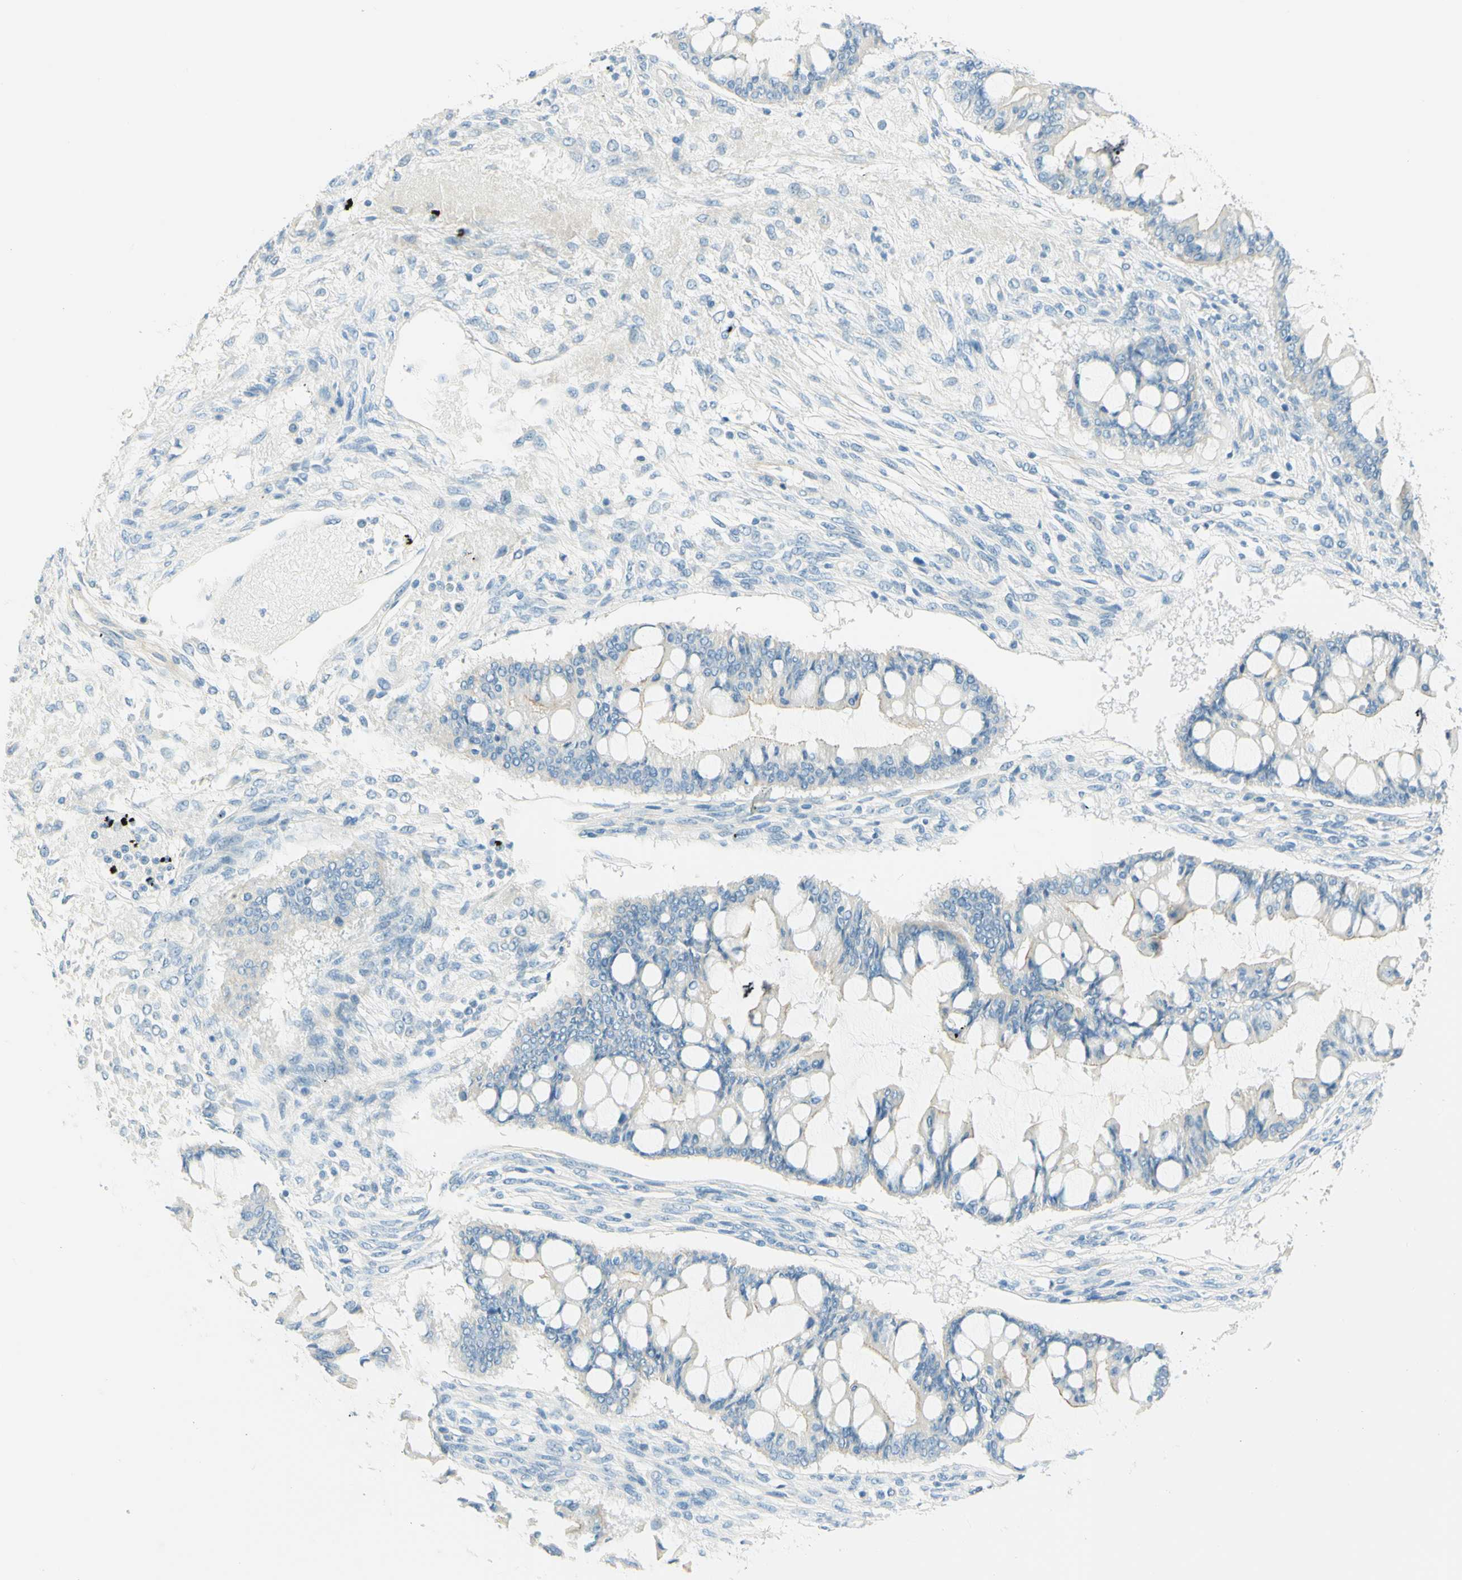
{"staining": {"intensity": "negative", "quantity": "none", "location": "none"}, "tissue": "ovarian cancer", "cell_type": "Tumor cells", "image_type": "cancer", "snomed": [{"axis": "morphology", "description": "Cystadenocarcinoma, mucinous, NOS"}, {"axis": "topography", "description": "Ovary"}], "caption": "Tumor cells are negative for protein expression in human ovarian cancer (mucinous cystadenocarcinoma).", "gene": "TMEM132D", "patient": {"sex": "female", "age": 73}}